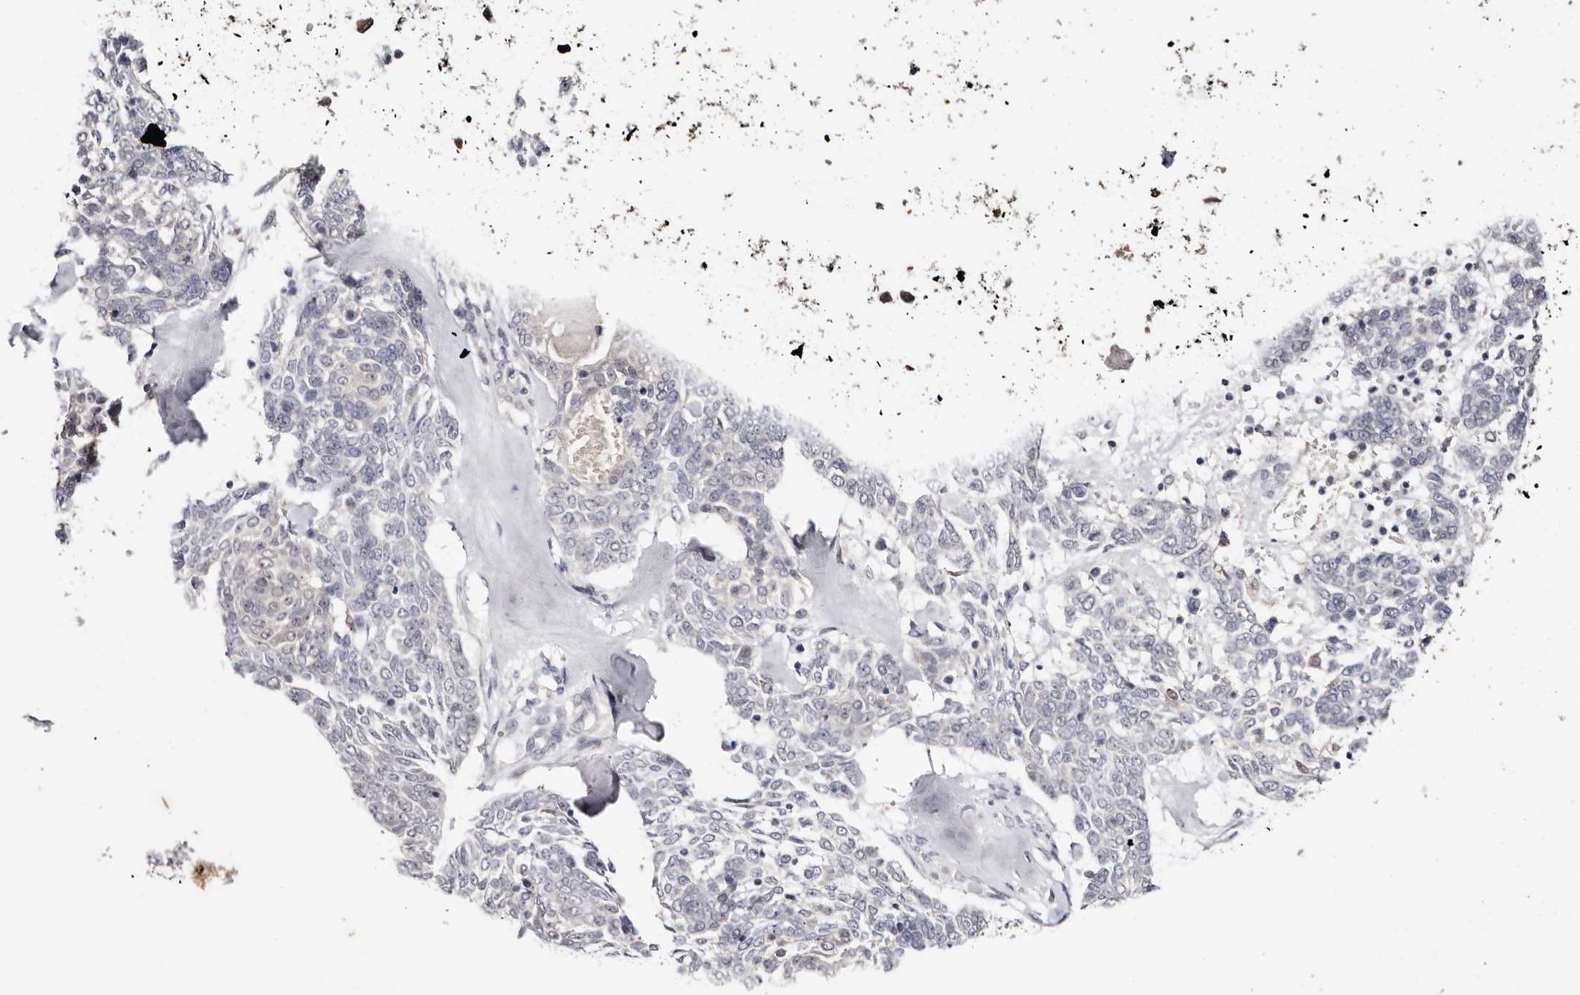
{"staining": {"intensity": "negative", "quantity": "none", "location": "none"}, "tissue": "skin cancer", "cell_type": "Tumor cells", "image_type": "cancer", "snomed": [{"axis": "morphology", "description": "Basal cell carcinoma"}, {"axis": "topography", "description": "Skin"}], "caption": "Immunohistochemistry of human skin basal cell carcinoma reveals no expression in tumor cells.", "gene": "TYW3", "patient": {"sex": "female", "age": 81}}